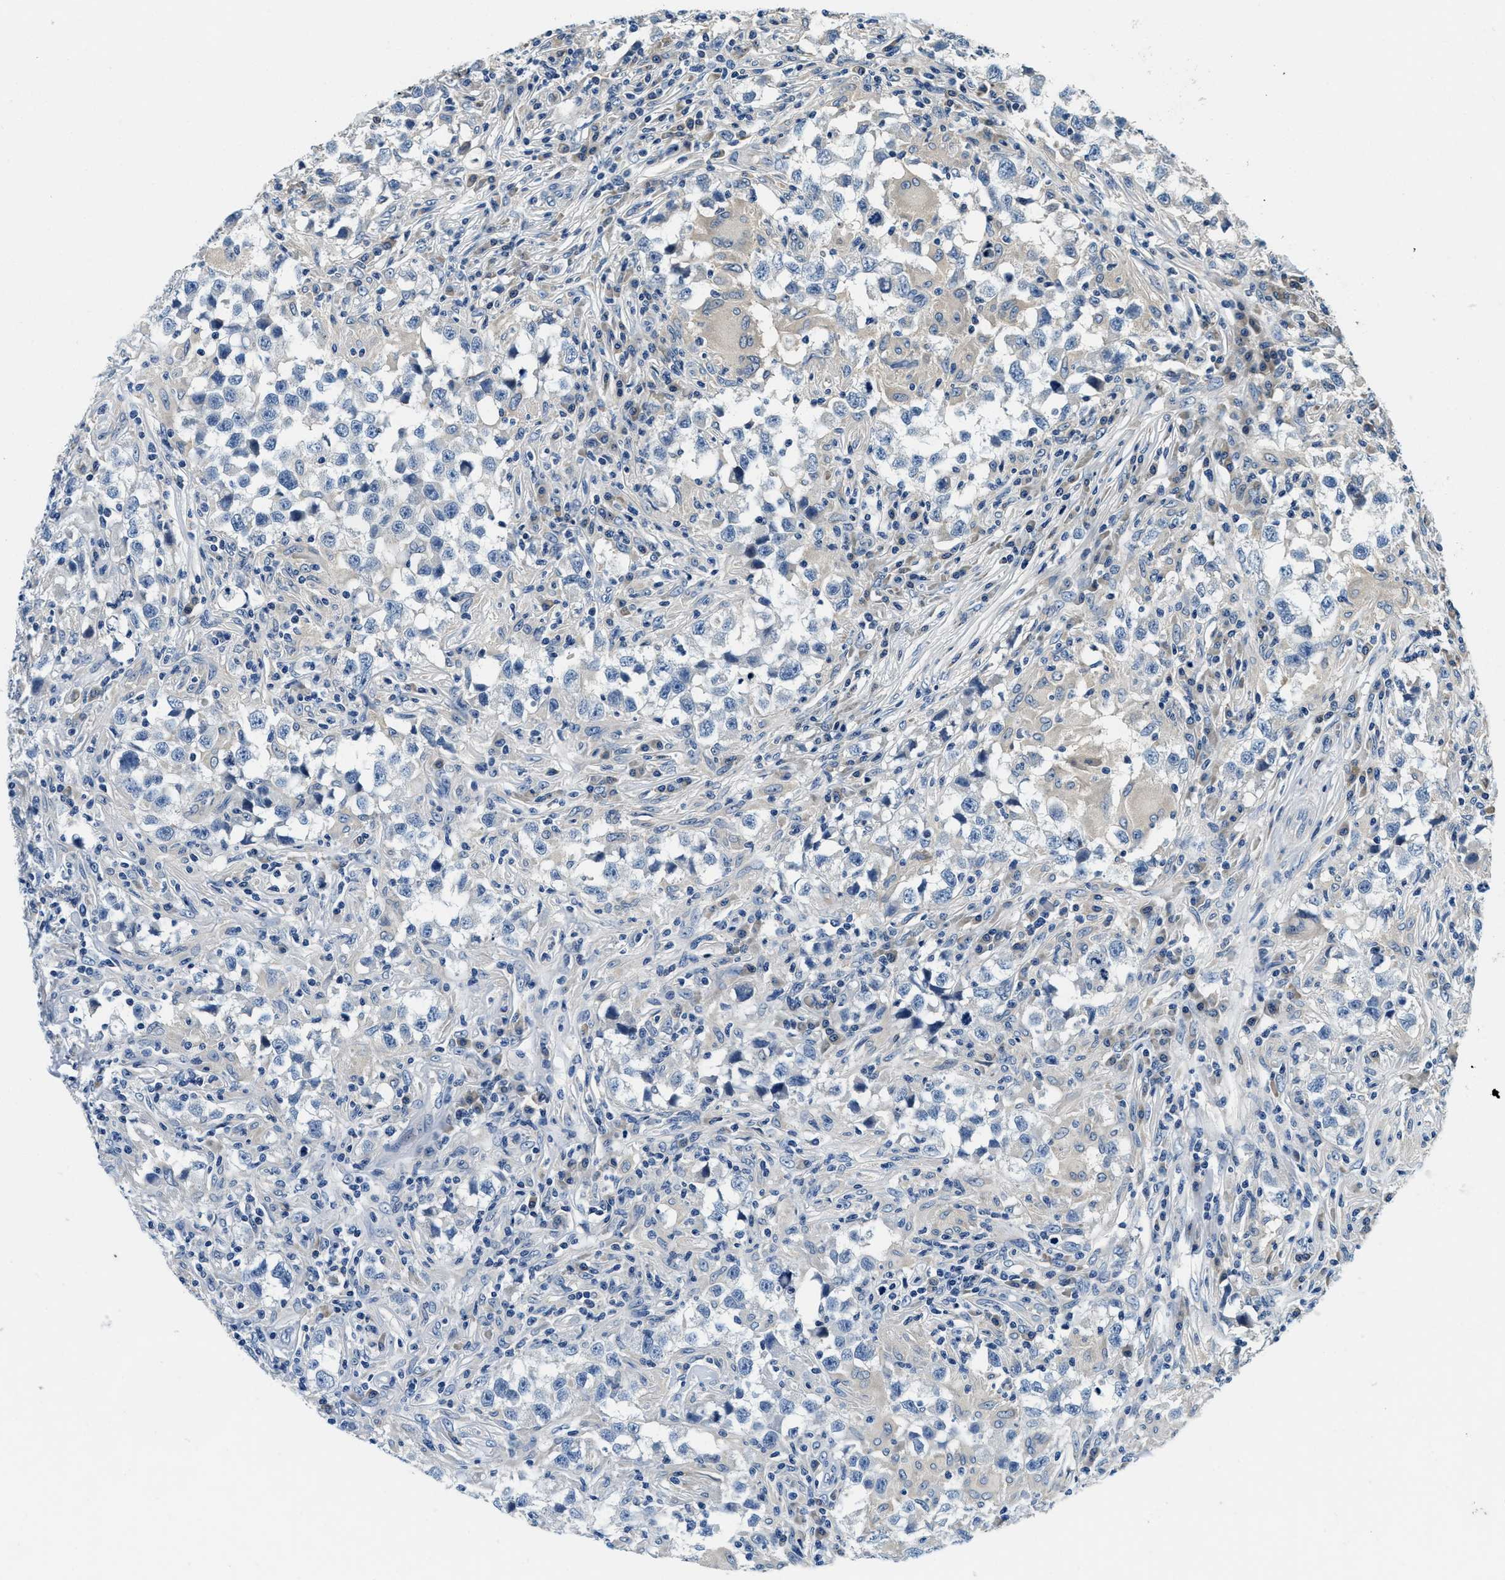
{"staining": {"intensity": "negative", "quantity": "none", "location": "none"}, "tissue": "testis cancer", "cell_type": "Tumor cells", "image_type": "cancer", "snomed": [{"axis": "morphology", "description": "Carcinoma, Embryonal, NOS"}, {"axis": "topography", "description": "Testis"}], "caption": "A high-resolution photomicrograph shows immunohistochemistry staining of embryonal carcinoma (testis), which exhibits no significant expression in tumor cells.", "gene": "ALDH3A2", "patient": {"sex": "male", "age": 21}}